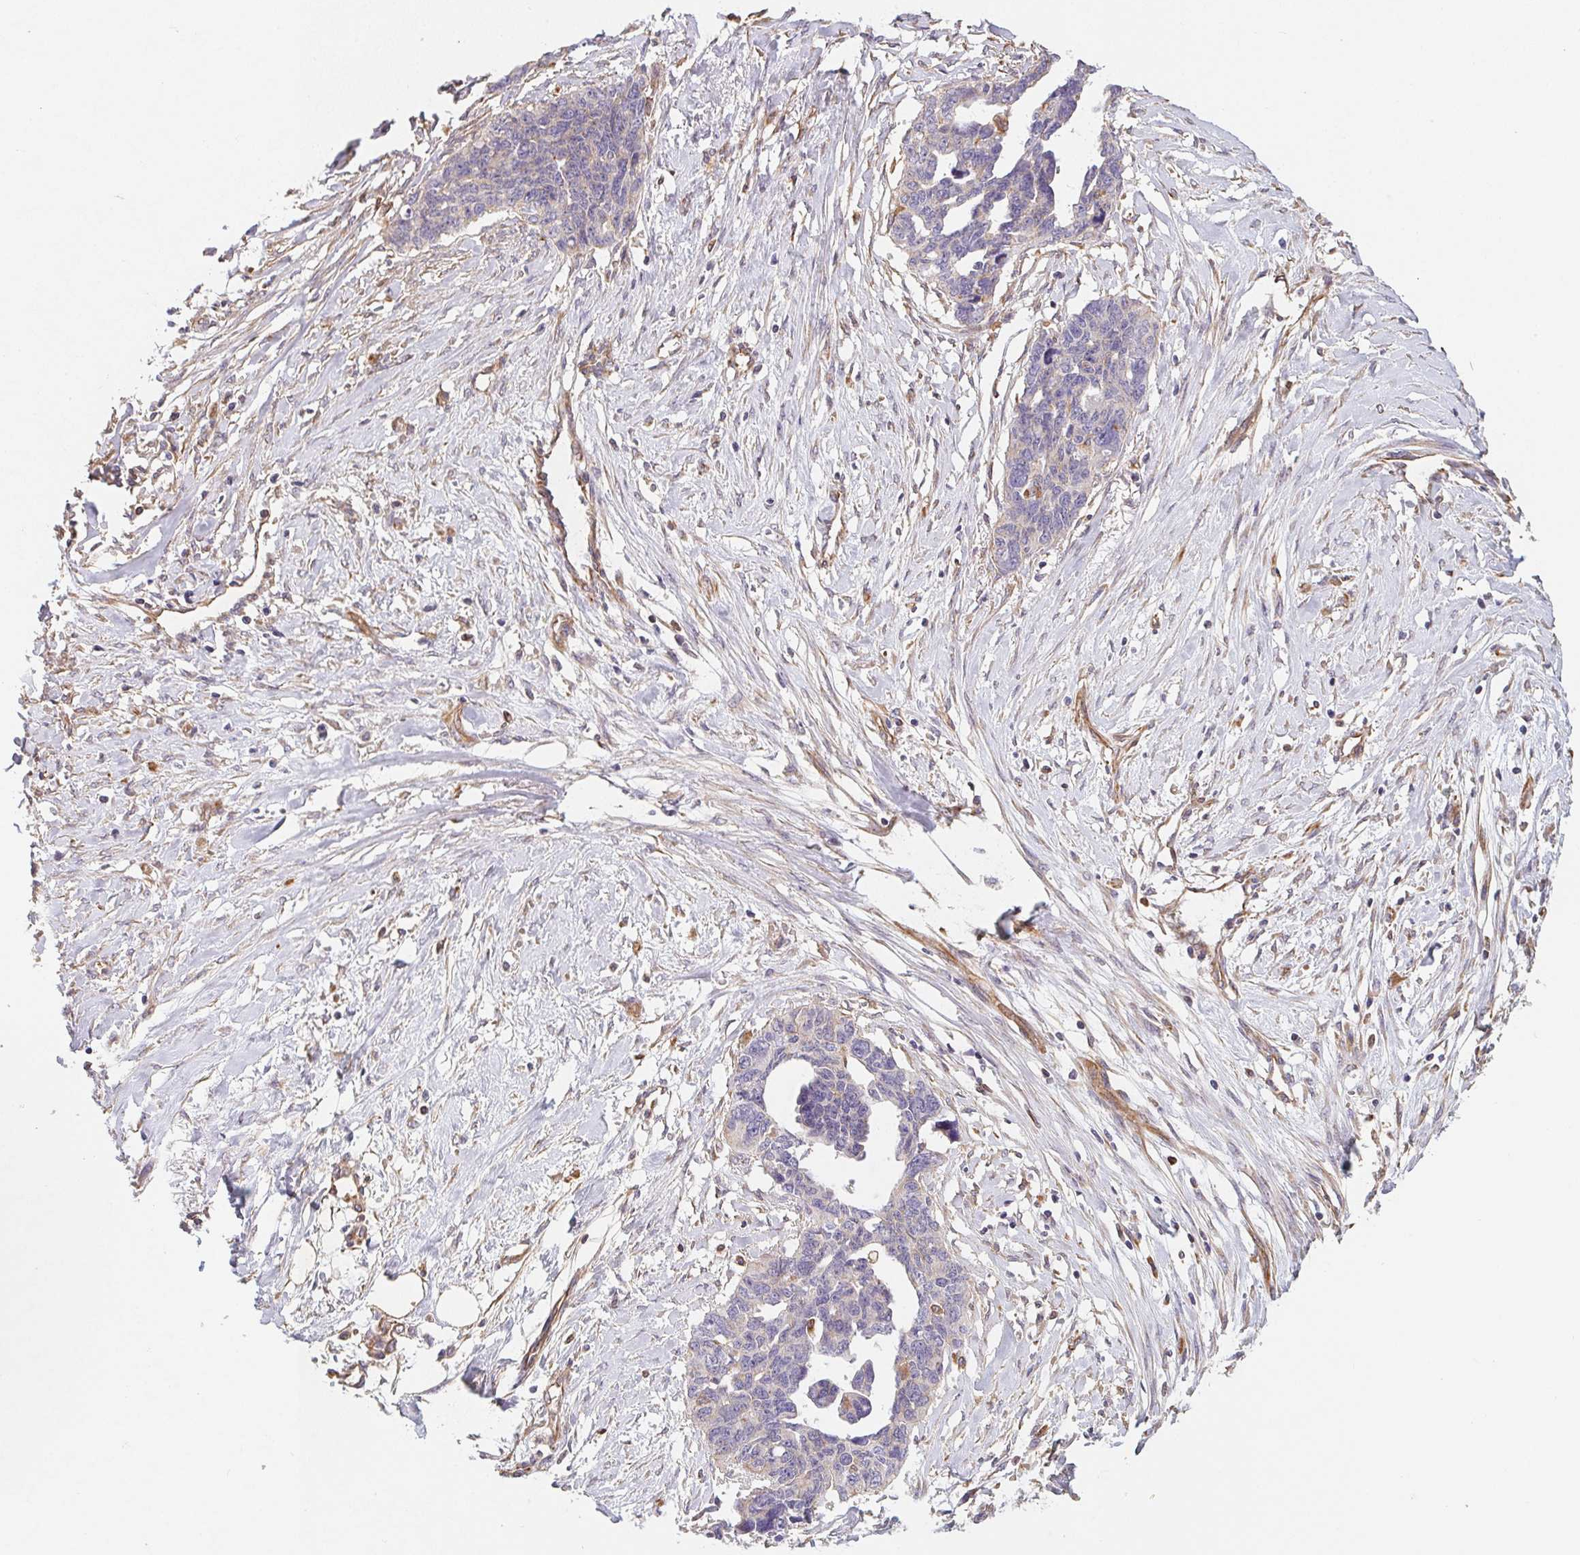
{"staining": {"intensity": "negative", "quantity": "none", "location": "none"}, "tissue": "ovarian cancer", "cell_type": "Tumor cells", "image_type": "cancer", "snomed": [{"axis": "morphology", "description": "Cystadenocarcinoma, serous, NOS"}, {"axis": "topography", "description": "Ovary"}], "caption": "Histopathology image shows no protein expression in tumor cells of ovarian serous cystadenocarcinoma tissue.", "gene": "TBKBP1", "patient": {"sex": "female", "age": 69}}